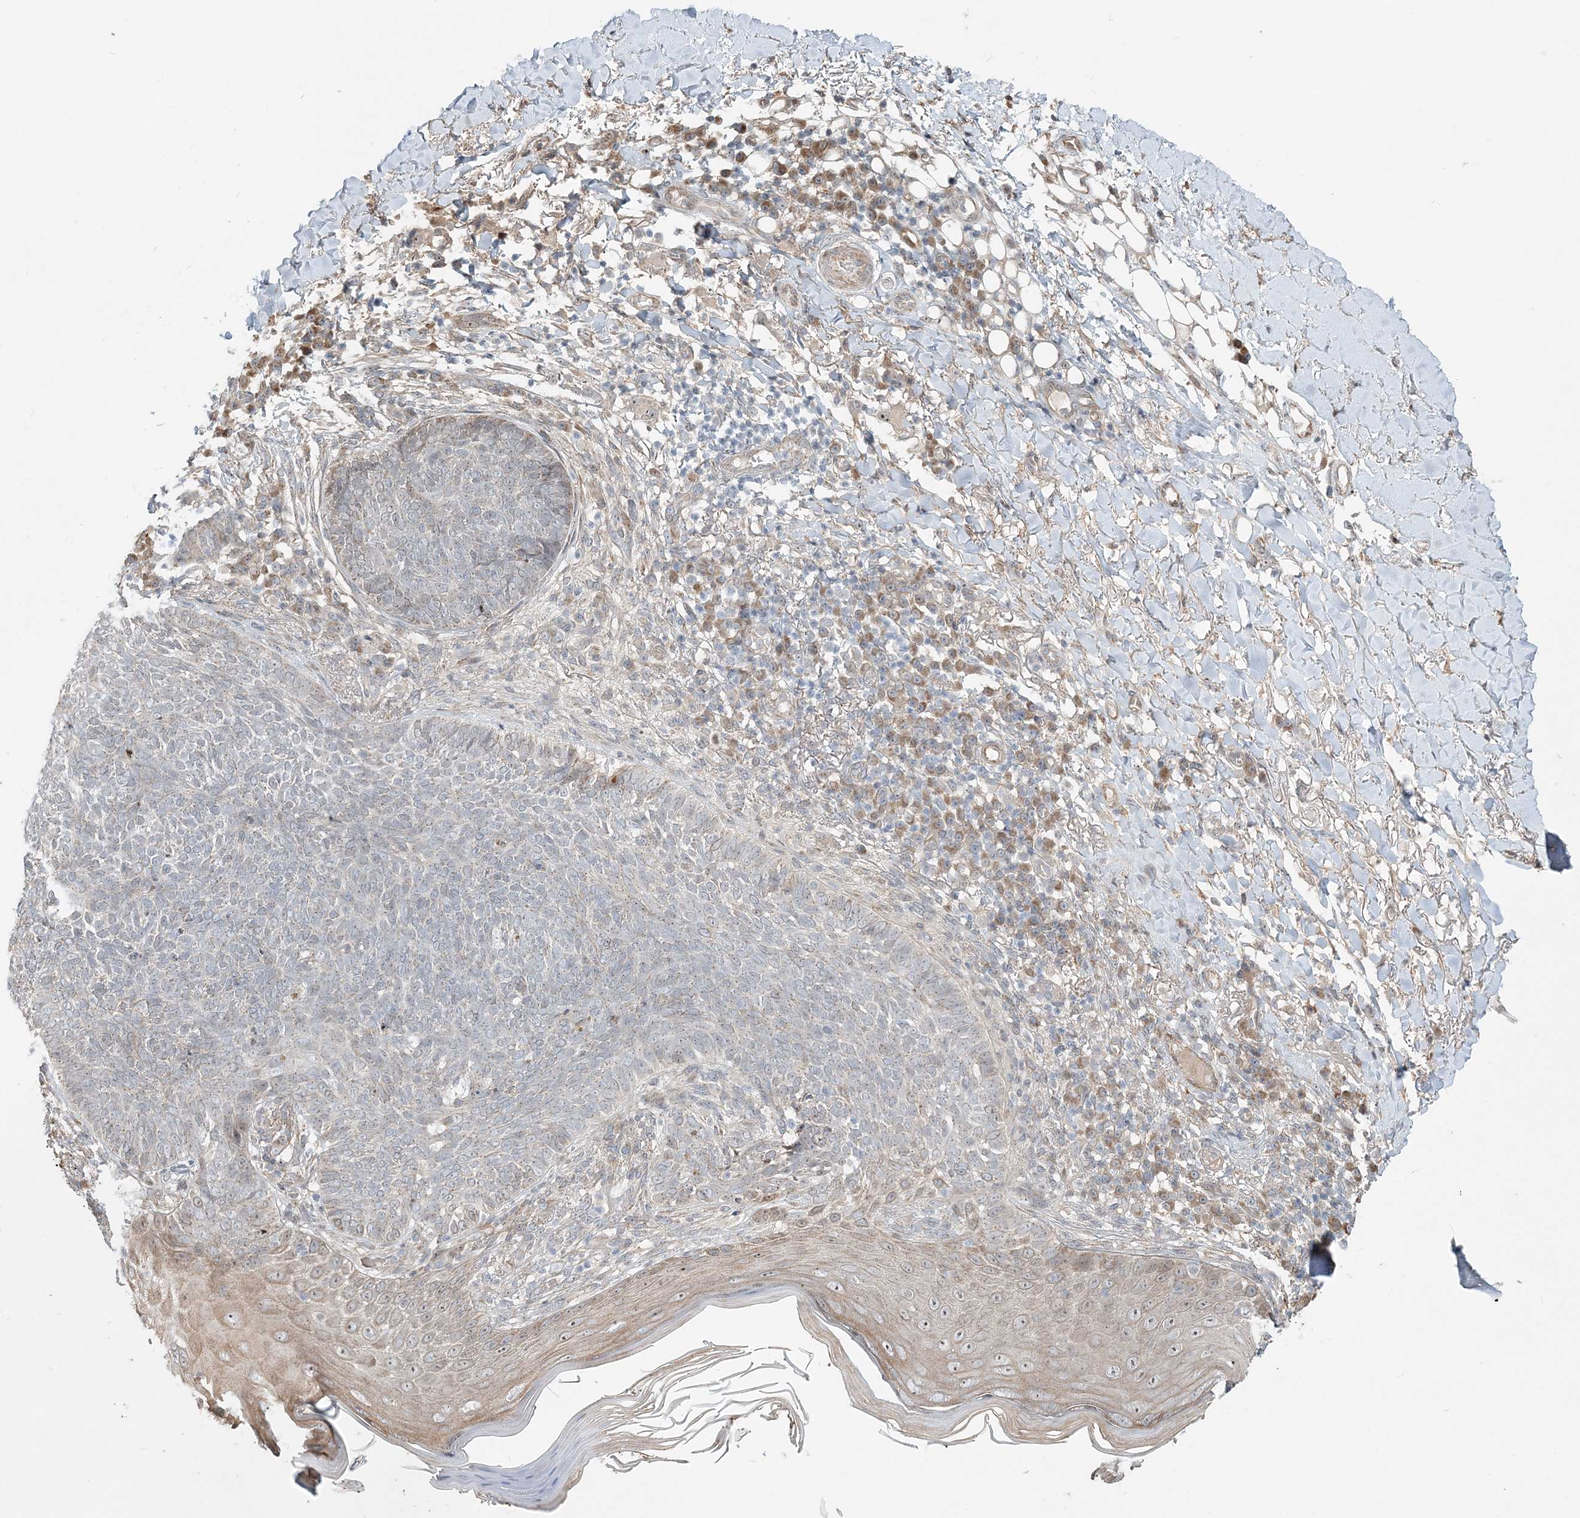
{"staining": {"intensity": "negative", "quantity": "none", "location": "none"}, "tissue": "skin cancer", "cell_type": "Tumor cells", "image_type": "cancer", "snomed": [{"axis": "morphology", "description": "Basal cell carcinoma"}, {"axis": "topography", "description": "Skin"}], "caption": "High power microscopy histopathology image of an immunohistochemistry (IHC) photomicrograph of skin cancer (basal cell carcinoma), revealing no significant expression in tumor cells.", "gene": "CXXC5", "patient": {"sex": "male", "age": 85}}